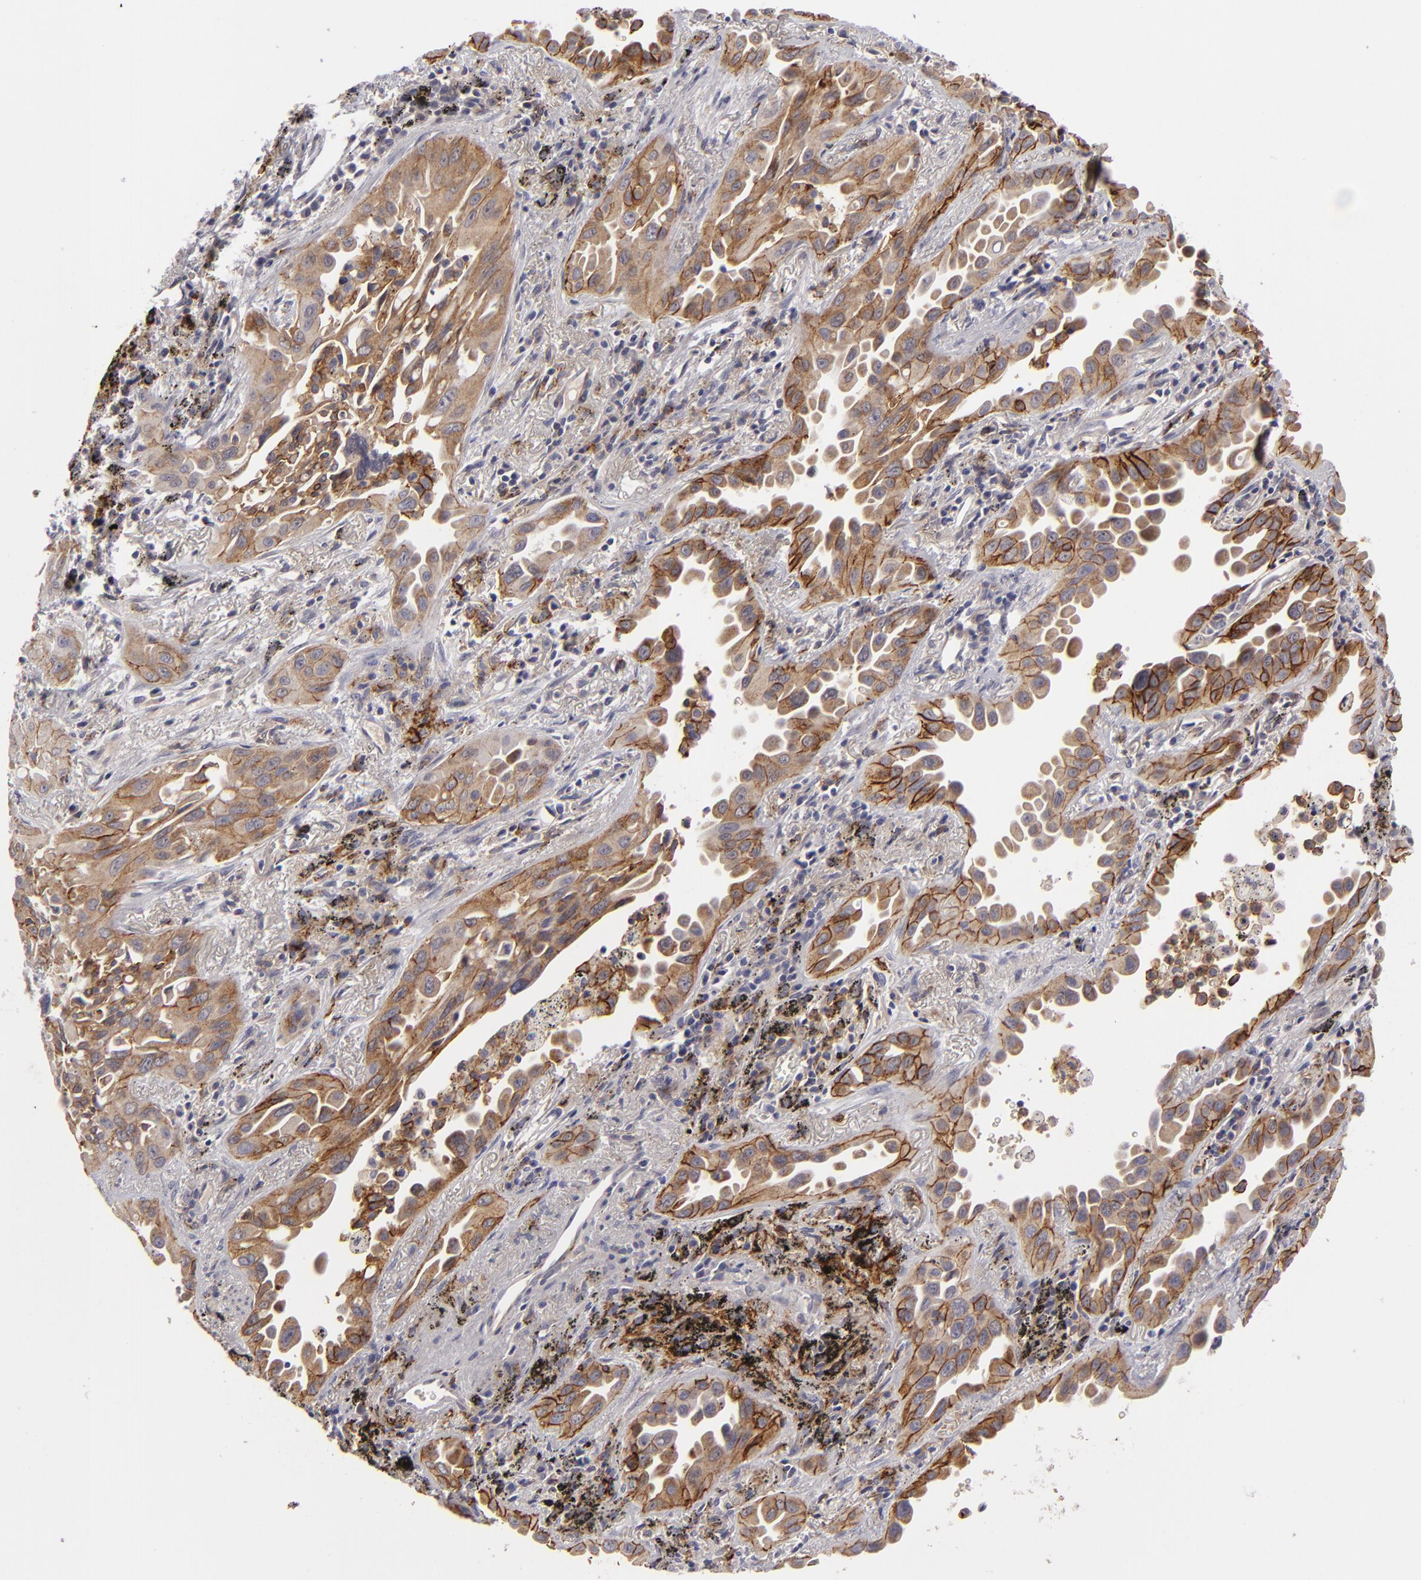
{"staining": {"intensity": "moderate", "quantity": "25%-75%", "location": "cytoplasmic/membranous"}, "tissue": "lung cancer", "cell_type": "Tumor cells", "image_type": "cancer", "snomed": [{"axis": "morphology", "description": "Adenocarcinoma, NOS"}, {"axis": "topography", "description": "Lung"}], "caption": "A high-resolution photomicrograph shows immunohistochemistry (IHC) staining of lung cancer, which demonstrates moderate cytoplasmic/membranous positivity in about 25%-75% of tumor cells. (IHC, brightfield microscopy, high magnification).", "gene": "ALCAM", "patient": {"sex": "male", "age": 68}}